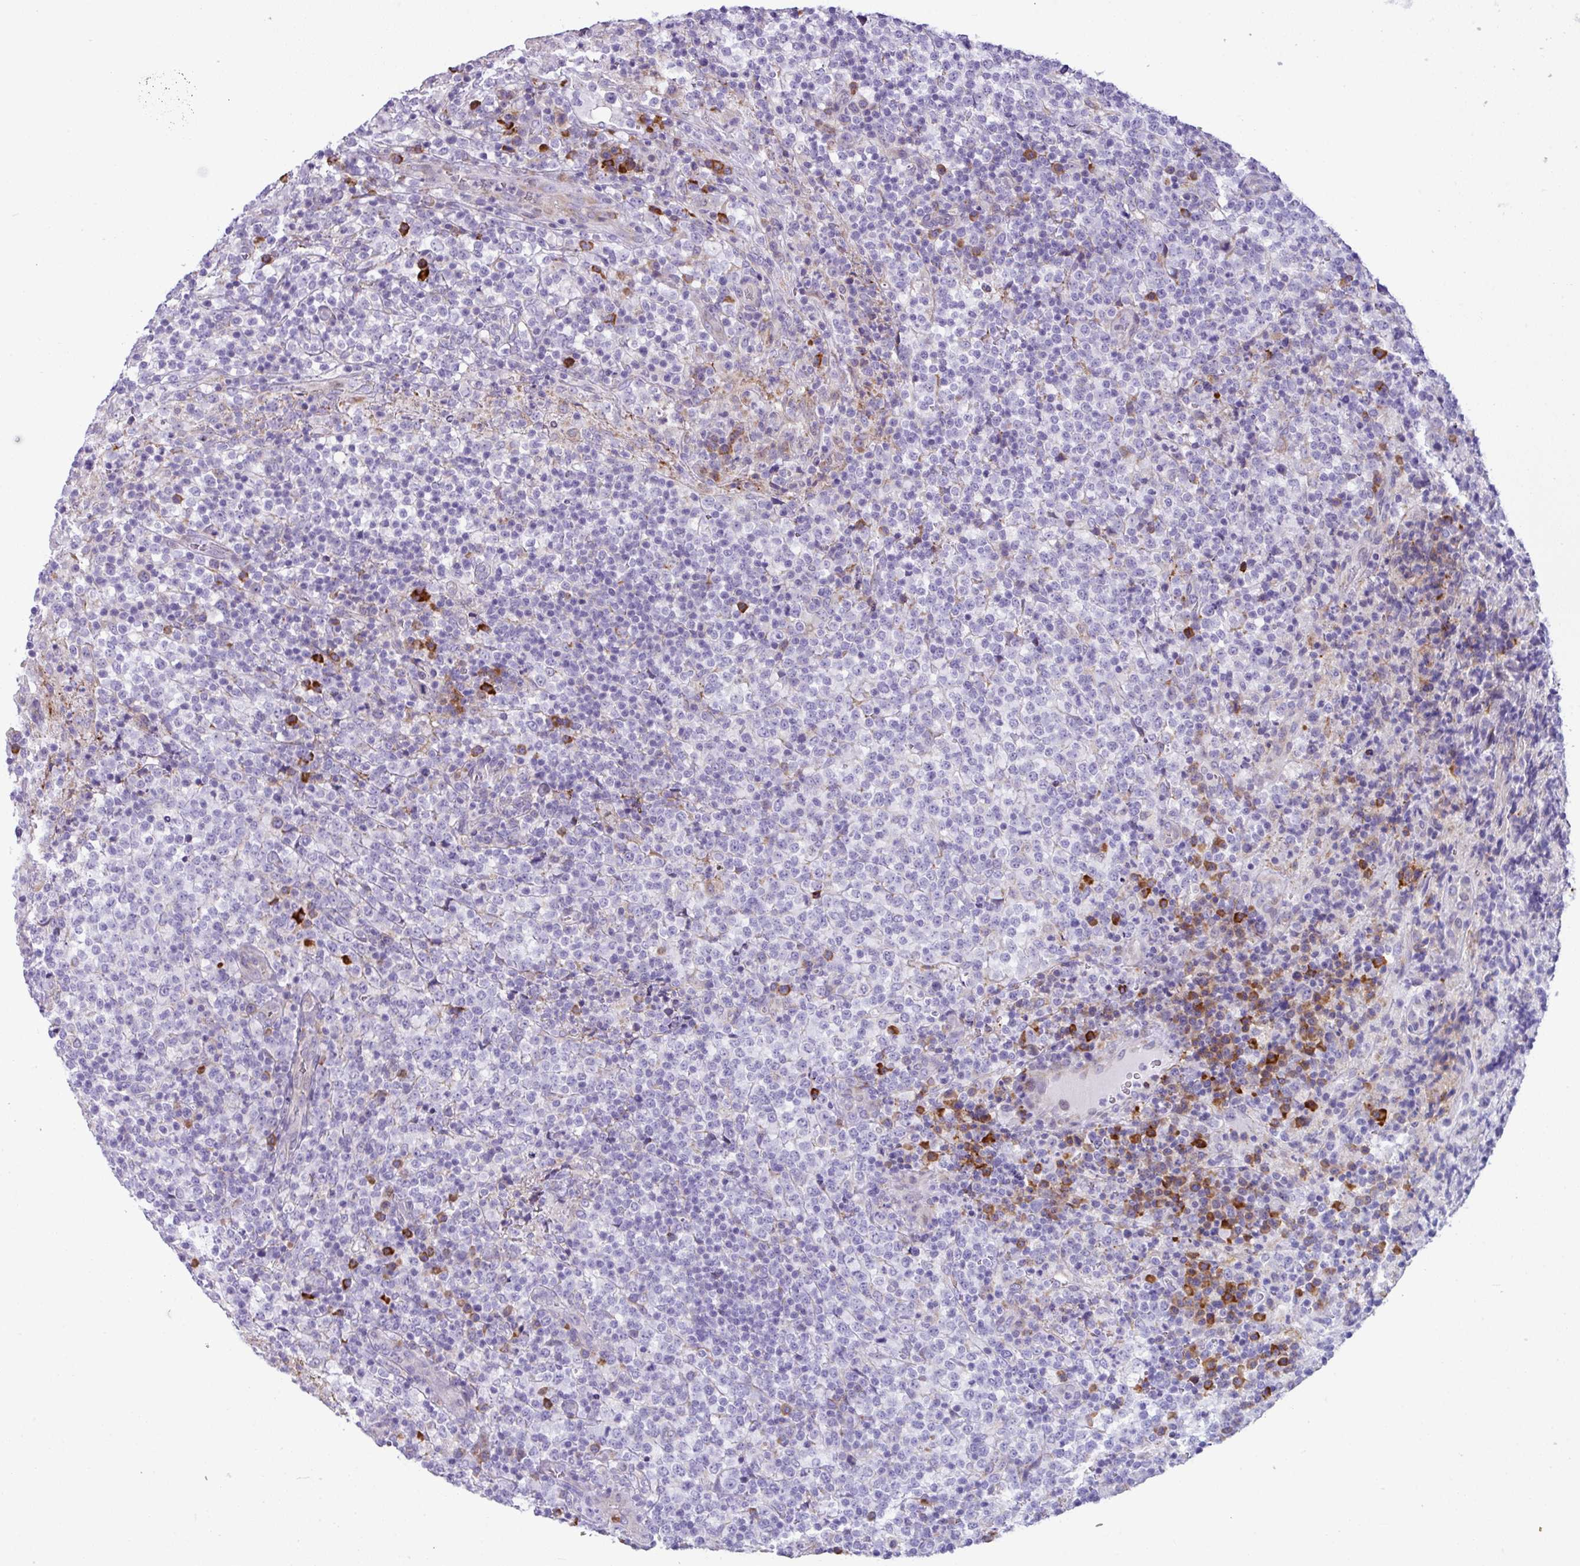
{"staining": {"intensity": "negative", "quantity": "none", "location": "none"}, "tissue": "lymphoma", "cell_type": "Tumor cells", "image_type": "cancer", "snomed": [{"axis": "morphology", "description": "Malignant lymphoma, non-Hodgkin's type, High grade"}, {"axis": "topography", "description": "Lymph node"}], "caption": "High power microscopy photomicrograph of an immunohistochemistry (IHC) photomicrograph of lymphoma, revealing no significant positivity in tumor cells.", "gene": "RGS21", "patient": {"sex": "male", "age": 54}}